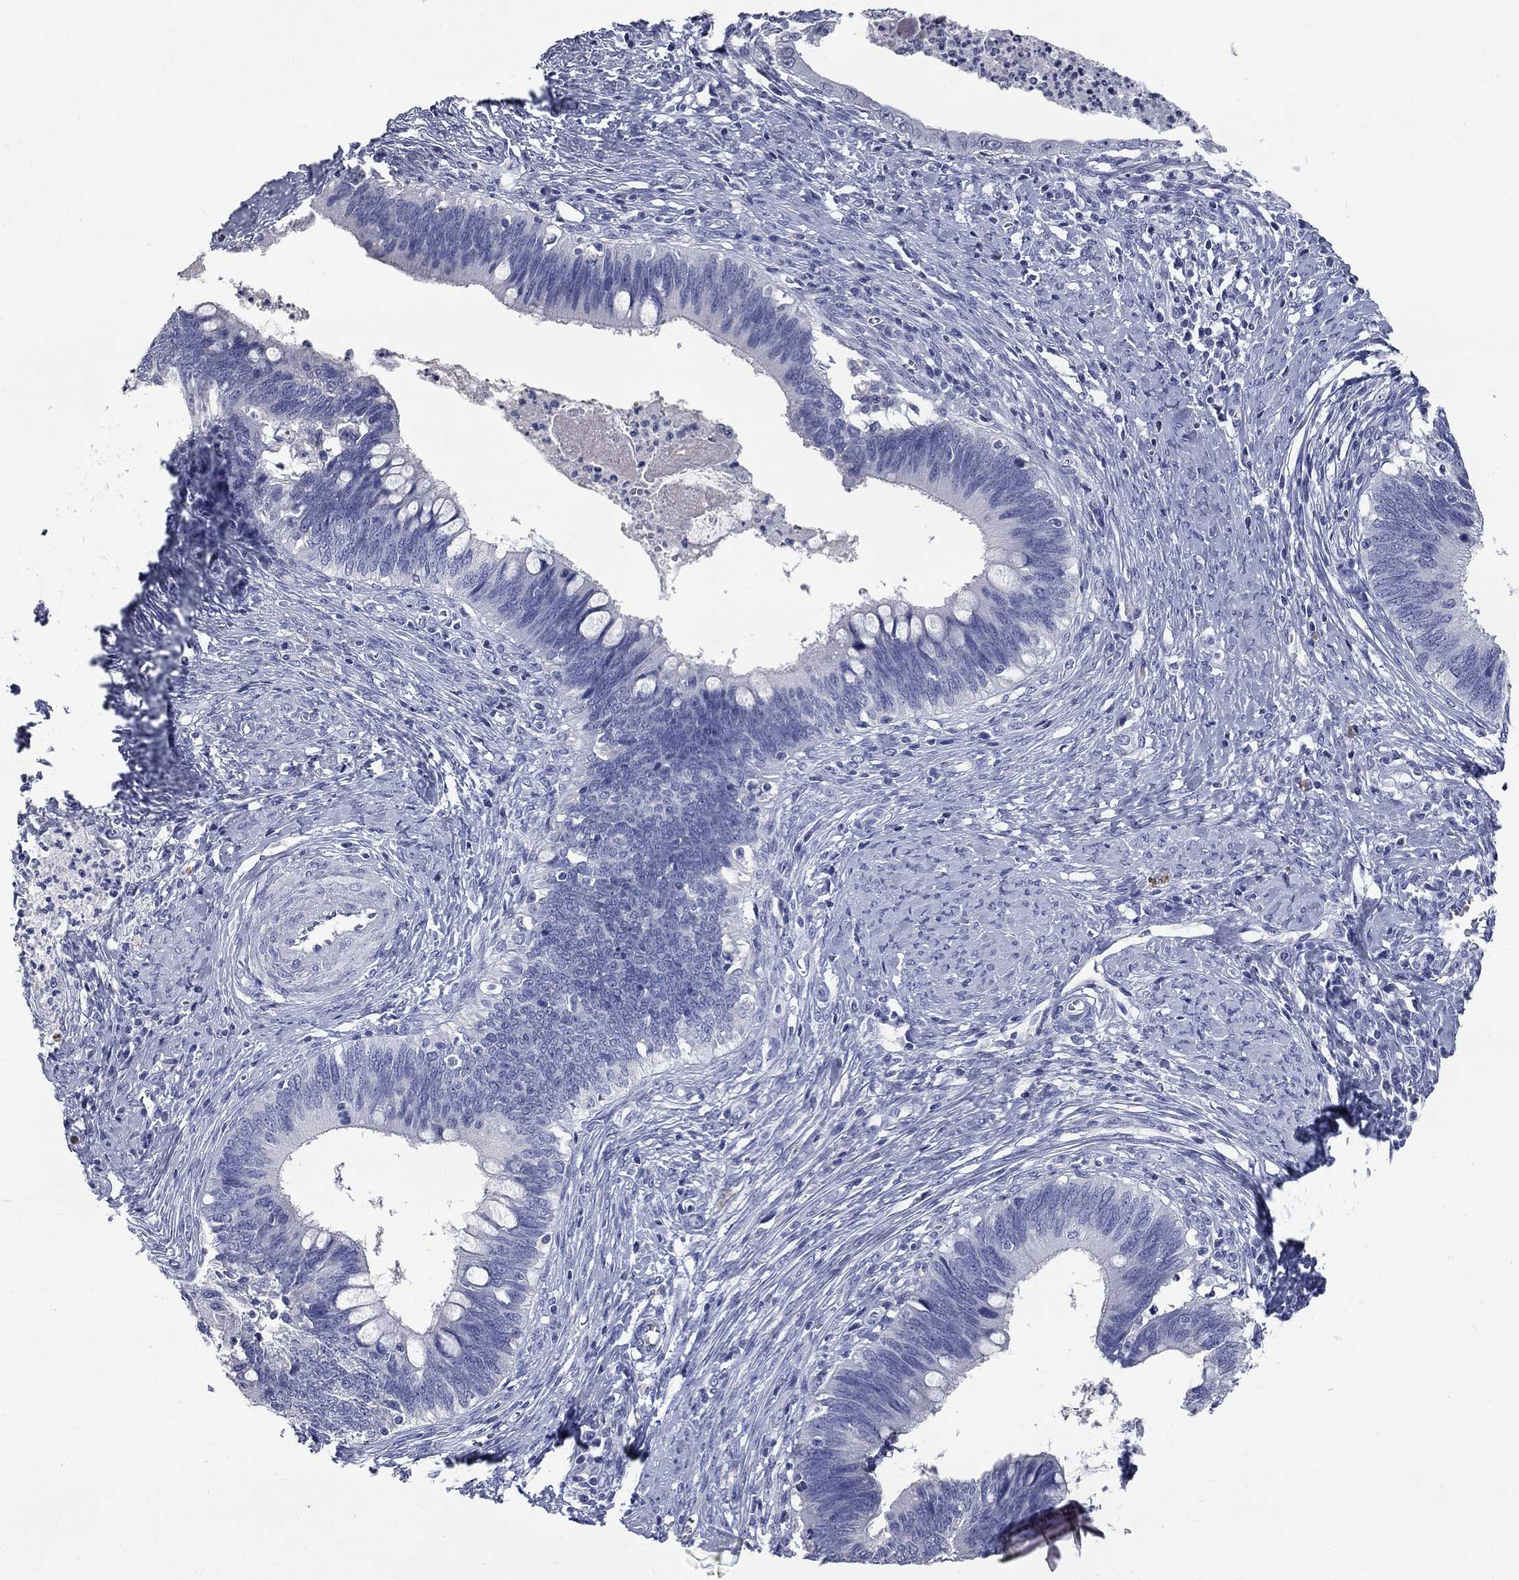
{"staining": {"intensity": "negative", "quantity": "none", "location": "none"}, "tissue": "cervical cancer", "cell_type": "Tumor cells", "image_type": "cancer", "snomed": [{"axis": "morphology", "description": "Adenocarcinoma, NOS"}, {"axis": "topography", "description": "Cervix"}], "caption": "The image exhibits no significant staining in tumor cells of cervical adenocarcinoma. The staining was performed using DAB (3,3'-diaminobenzidine) to visualize the protein expression in brown, while the nuclei were stained in blue with hematoxylin (Magnification: 20x).", "gene": "SYT12", "patient": {"sex": "female", "age": 42}}